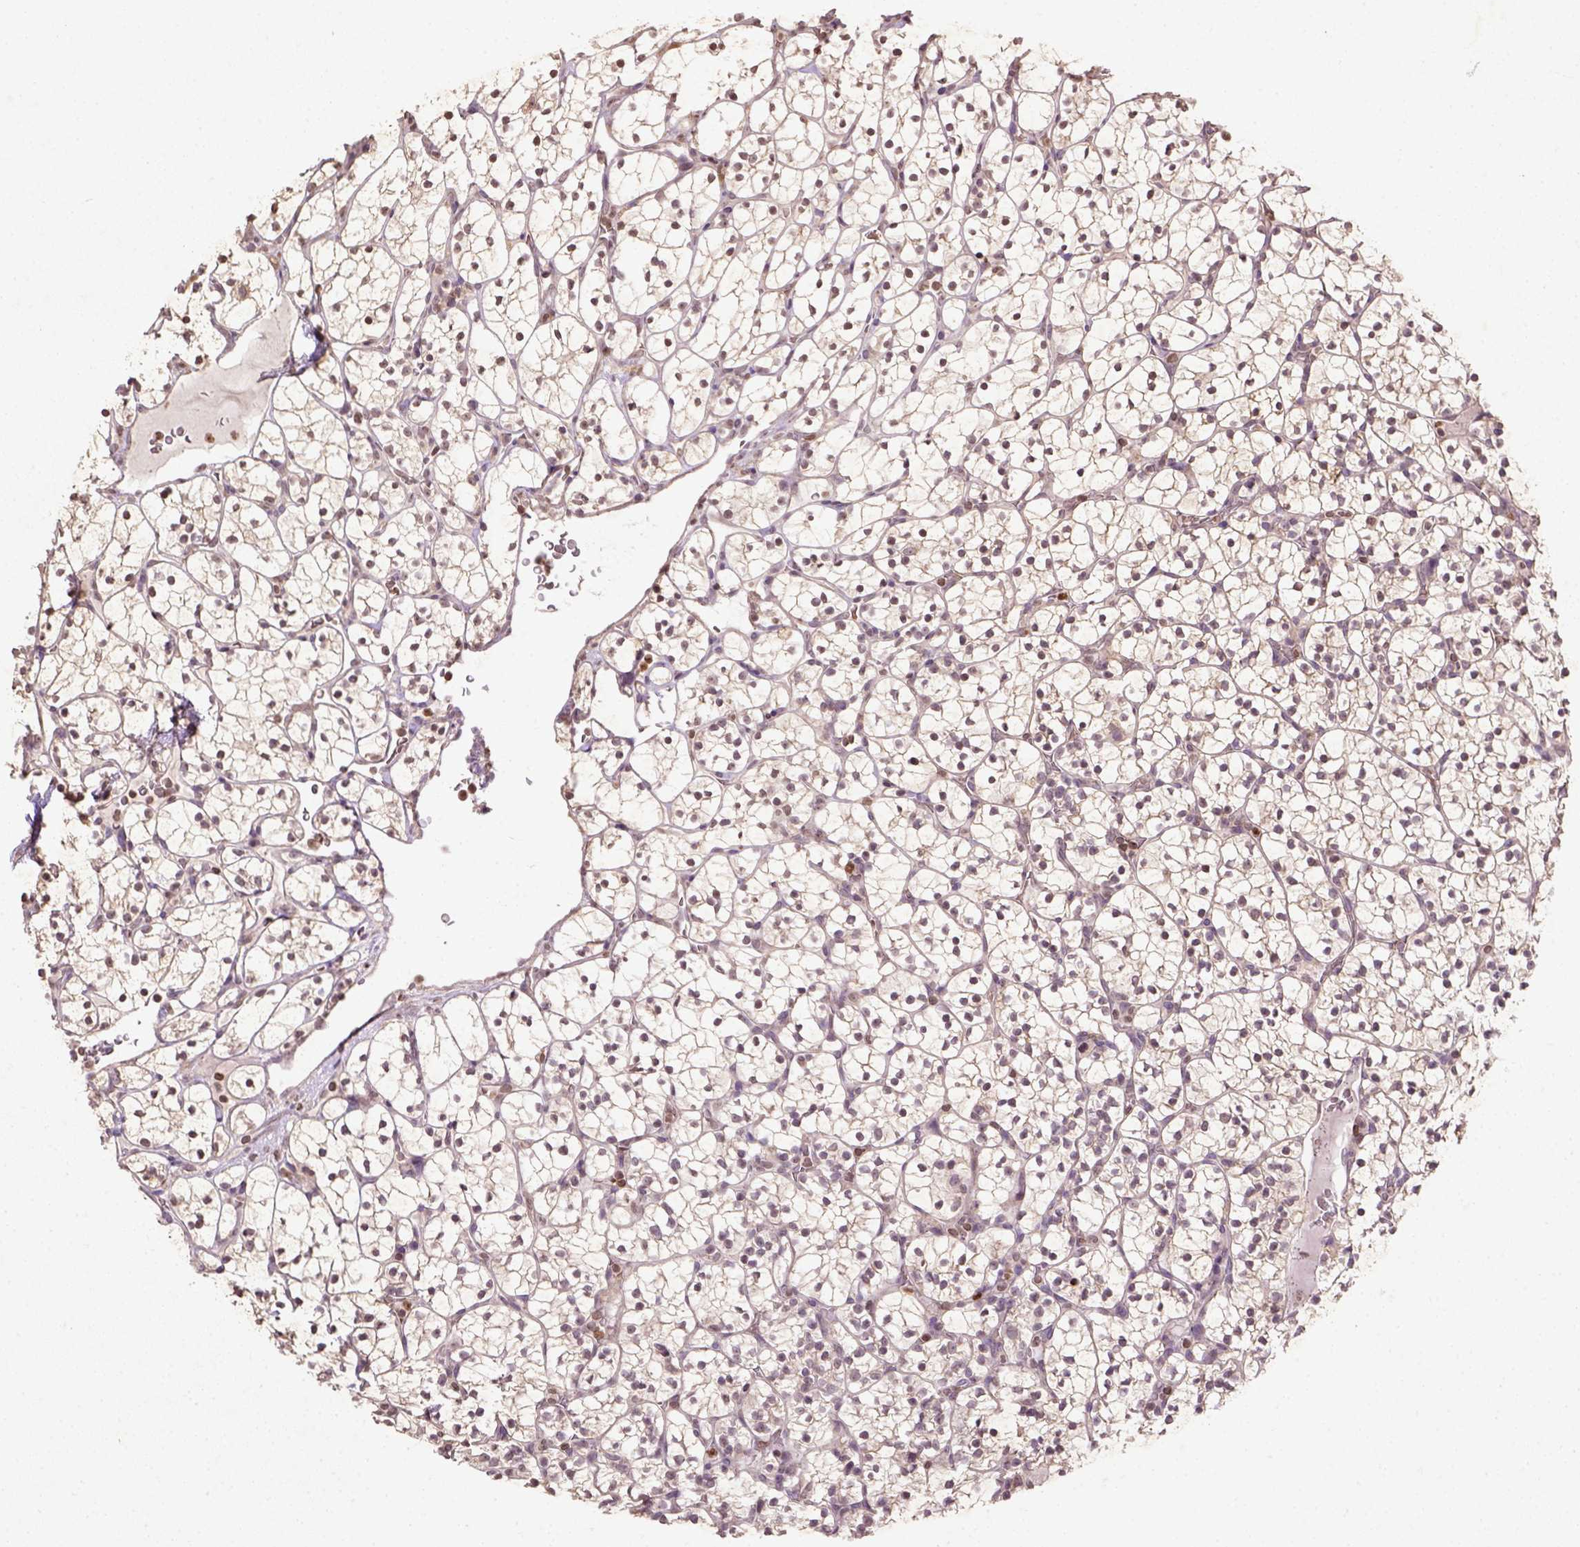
{"staining": {"intensity": "weak", "quantity": ">75%", "location": "cytoplasmic/membranous,nuclear"}, "tissue": "renal cancer", "cell_type": "Tumor cells", "image_type": "cancer", "snomed": [{"axis": "morphology", "description": "Adenocarcinoma, NOS"}, {"axis": "topography", "description": "Kidney"}], "caption": "Protein staining exhibits weak cytoplasmic/membranous and nuclear expression in approximately >75% of tumor cells in renal adenocarcinoma. Nuclei are stained in blue.", "gene": "NUDT3", "patient": {"sex": "female", "age": 89}}